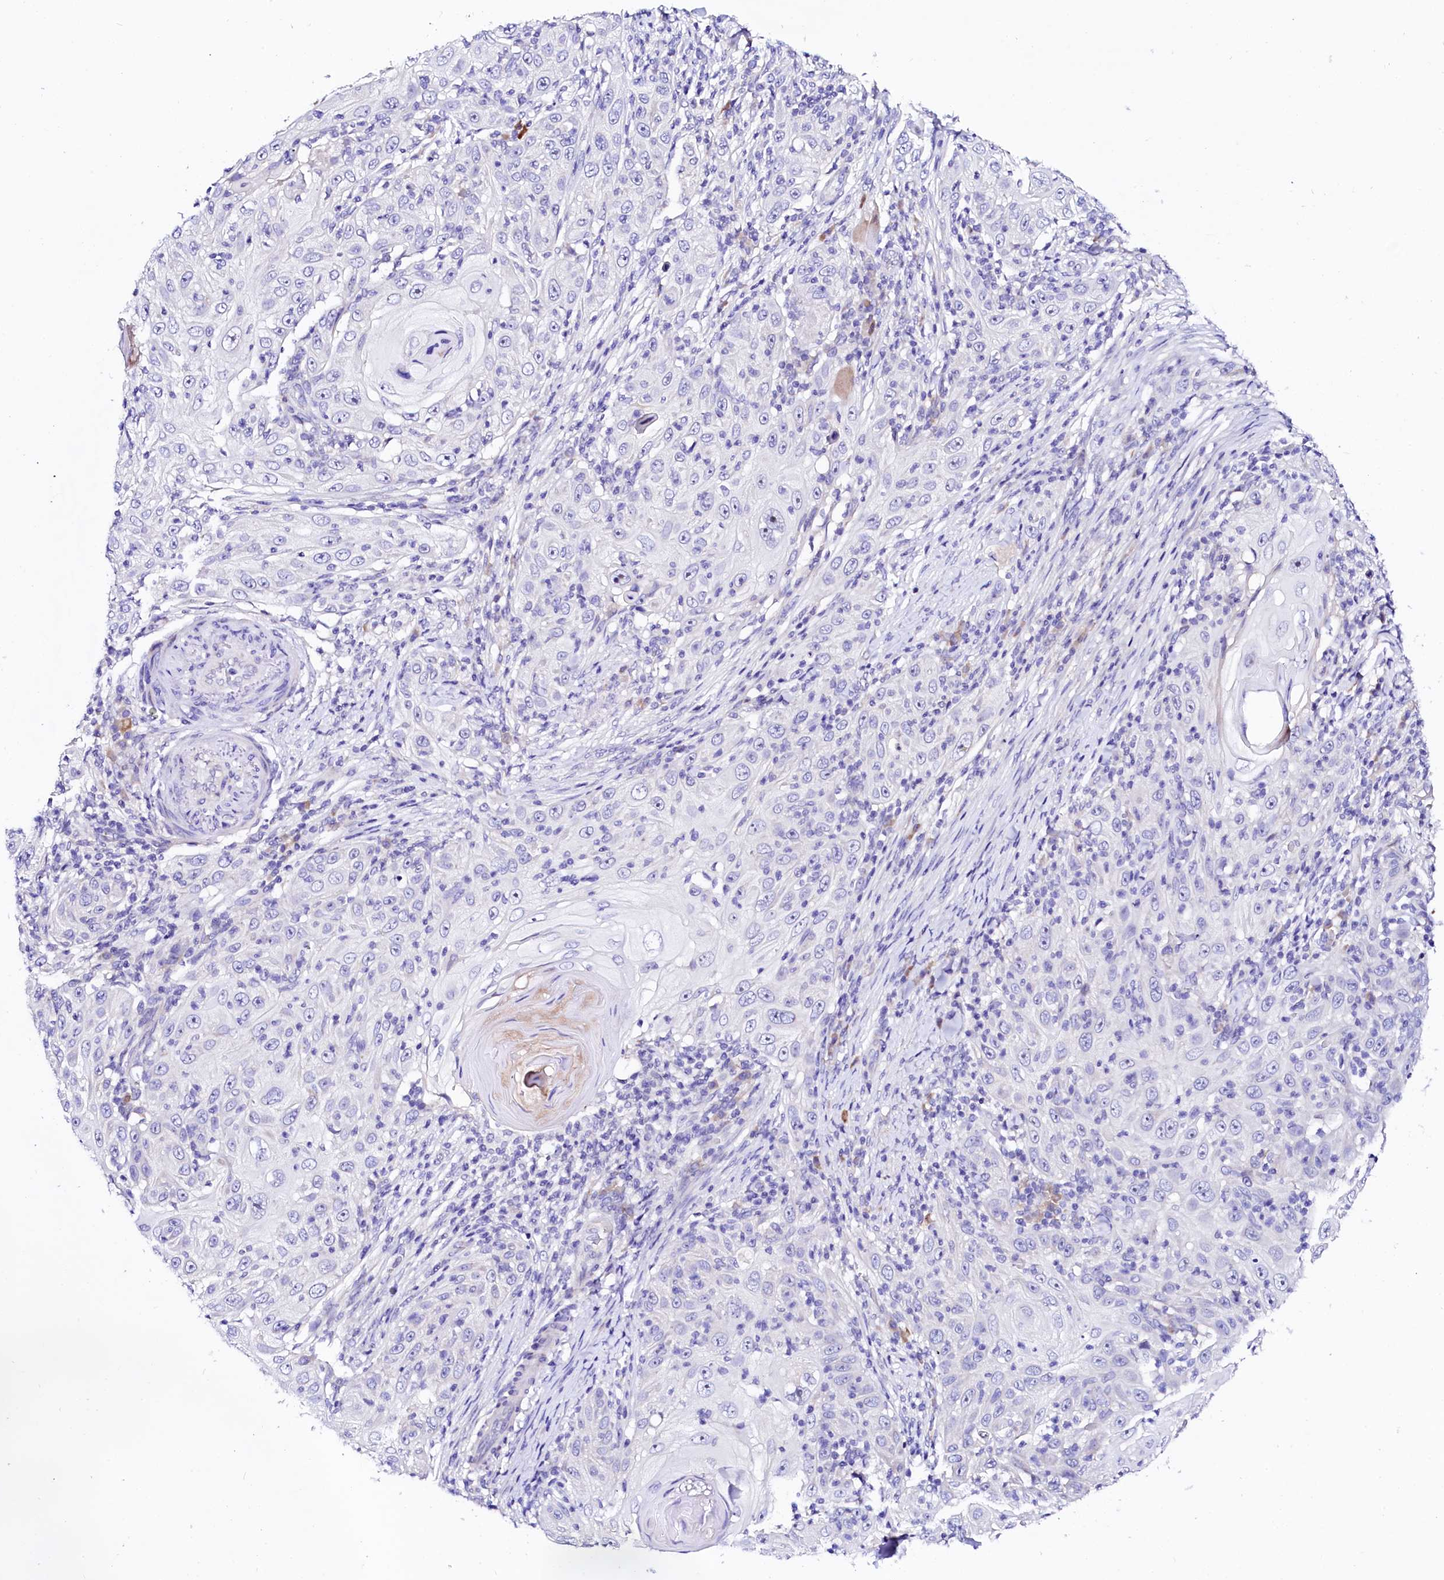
{"staining": {"intensity": "negative", "quantity": "none", "location": "none"}, "tissue": "skin cancer", "cell_type": "Tumor cells", "image_type": "cancer", "snomed": [{"axis": "morphology", "description": "Squamous cell carcinoma, NOS"}, {"axis": "topography", "description": "Skin"}], "caption": "Human skin cancer (squamous cell carcinoma) stained for a protein using IHC demonstrates no expression in tumor cells.", "gene": "BTBD16", "patient": {"sex": "female", "age": 88}}